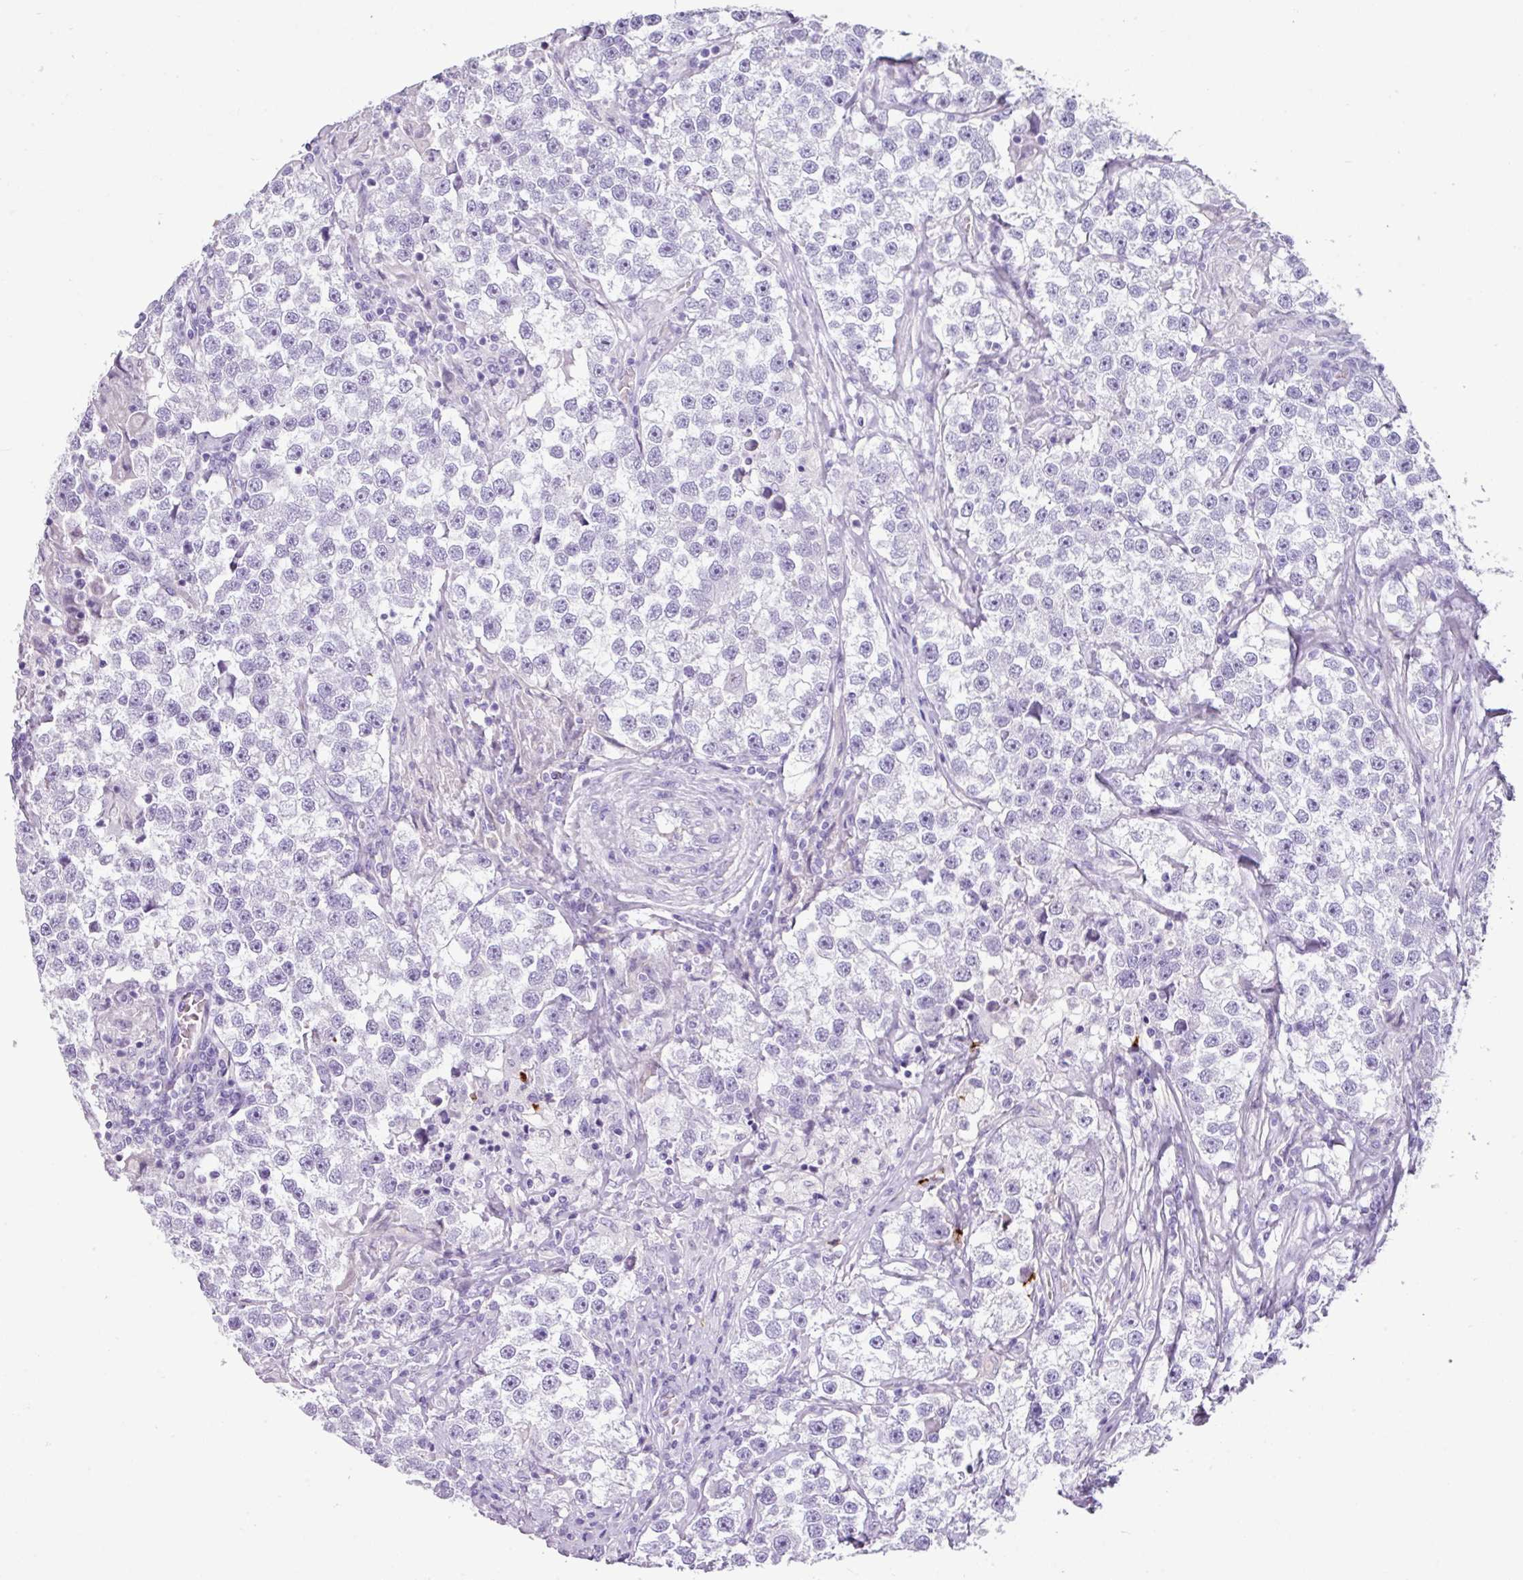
{"staining": {"intensity": "negative", "quantity": "none", "location": "none"}, "tissue": "testis cancer", "cell_type": "Tumor cells", "image_type": "cancer", "snomed": [{"axis": "morphology", "description": "Seminoma, NOS"}, {"axis": "topography", "description": "Testis"}], "caption": "The immunohistochemistry photomicrograph has no significant positivity in tumor cells of testis cancer tissue. (Brightfield microscopy of DAB immunohistochemistry (IHC) at high magnification).", "gene": "CTSG", "patient": {"sex": "male", "age": 46}}